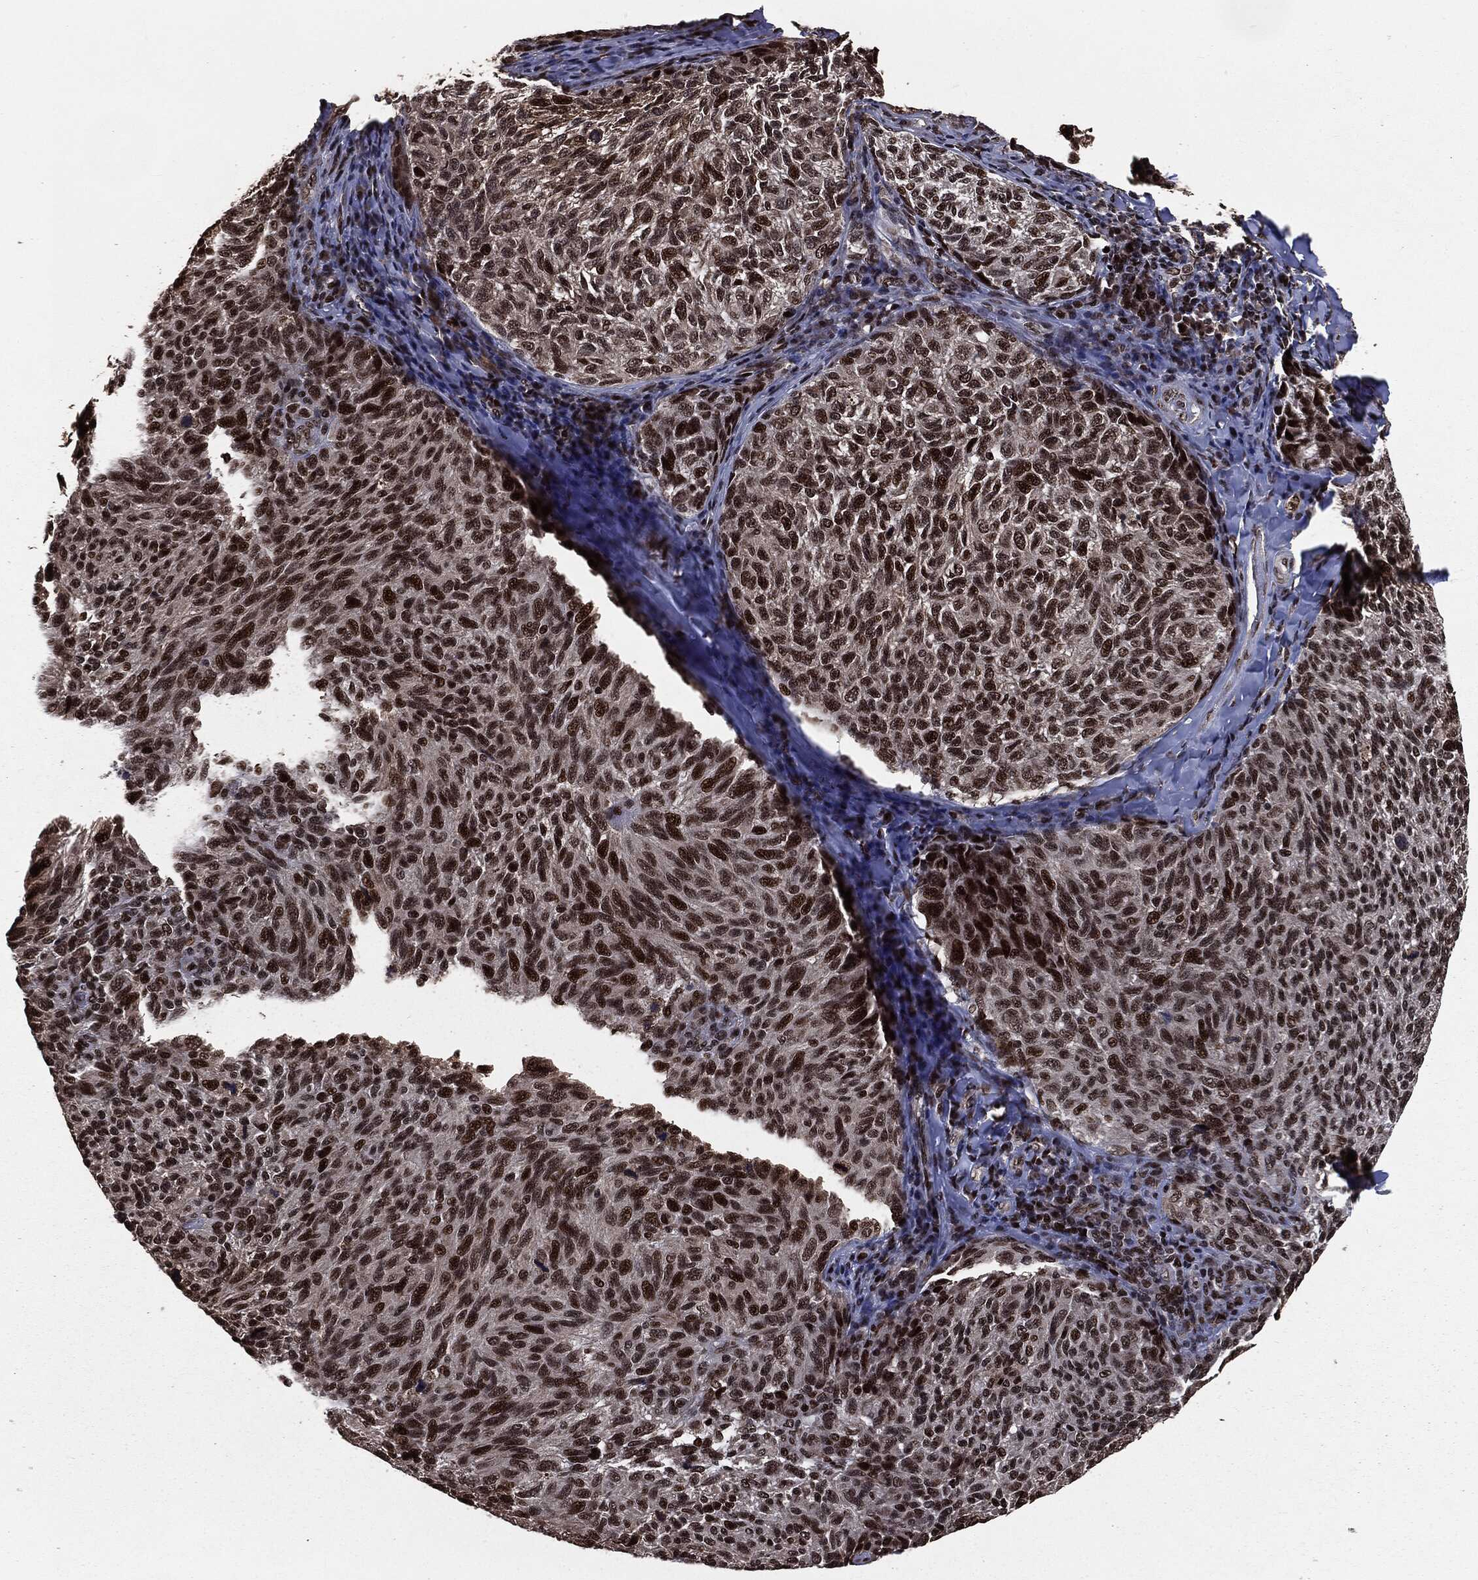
{"staining": {"intensity": "strong", "quantity": ">75%", "location": "nuclear"}, "tissue": "melanoma", "cell_type": "Tumor cells", "image_type": "cancer", "snomed": [{"axis": "morphology", "description": "Malignant melanoma, NOS"}, {"axis": "topography", "description": "Skin"}], "caption": "This photomicrograph exhibits immunohistochemistry staining of human malignant melanoma, with high strong nuclear expression in approximately >75% of tumor cells.", "gene": "DVL2", "patient": {"sex": "female", "age": 73}}